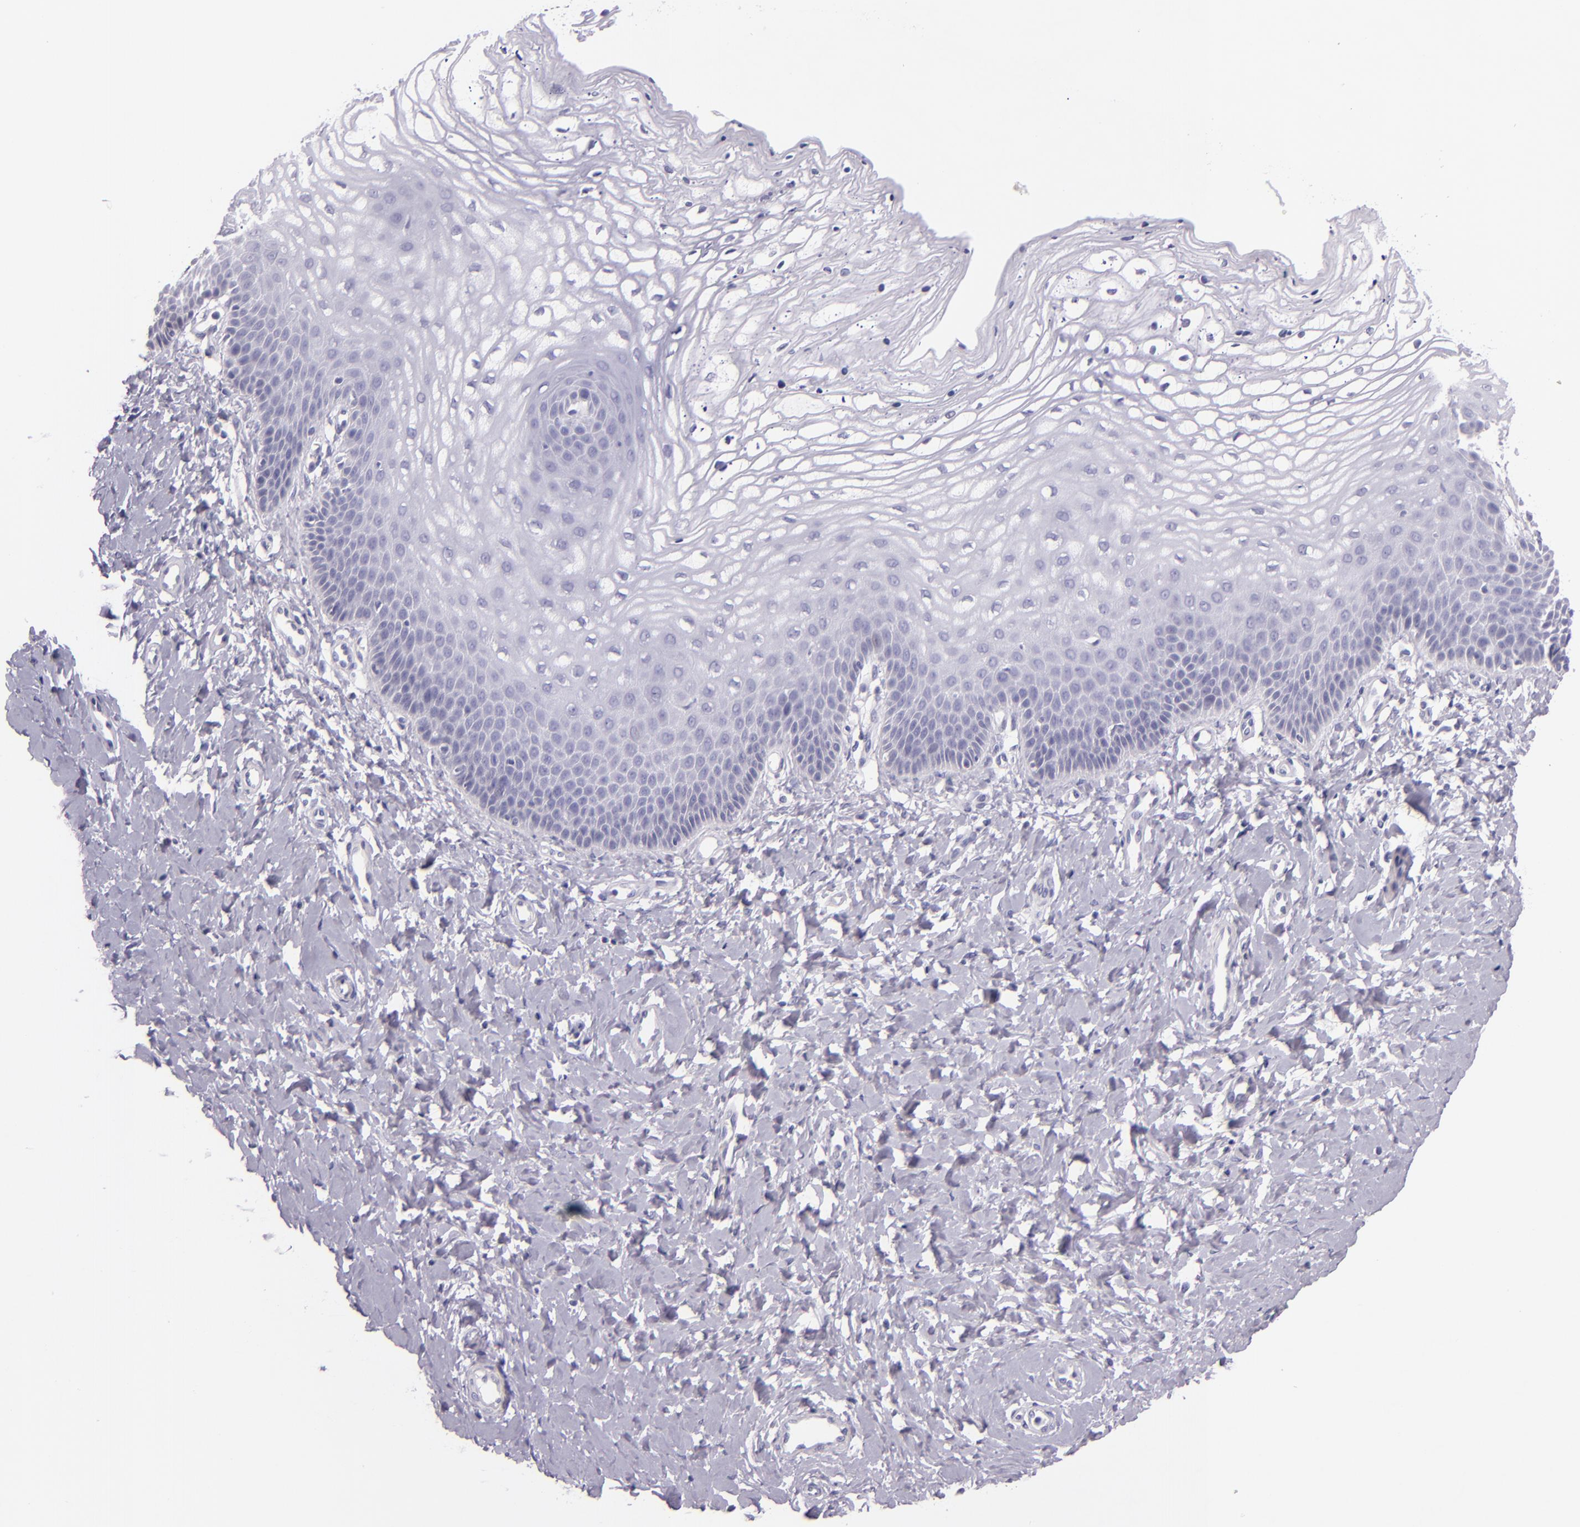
{"staining": {"intensity": "negative", "quantity": "none", "location": "none"}, "tissue": "vagina", "cell_type": "Squamous epithelial cells", "image_type": "normal", "snomed": [{"axis": "morphology", "description": "Normal tissue, NOS"}, {"axis": "topography", "description": "Vagina"}], "caption": "DAB (3,3'-diaminobenzidine) immunohistochemical staining of normal vagina shows no significant staining in squamous epithelial cells.", "gene": "HSP90AA1", "patient": {"sex": "female", "age": 68}}